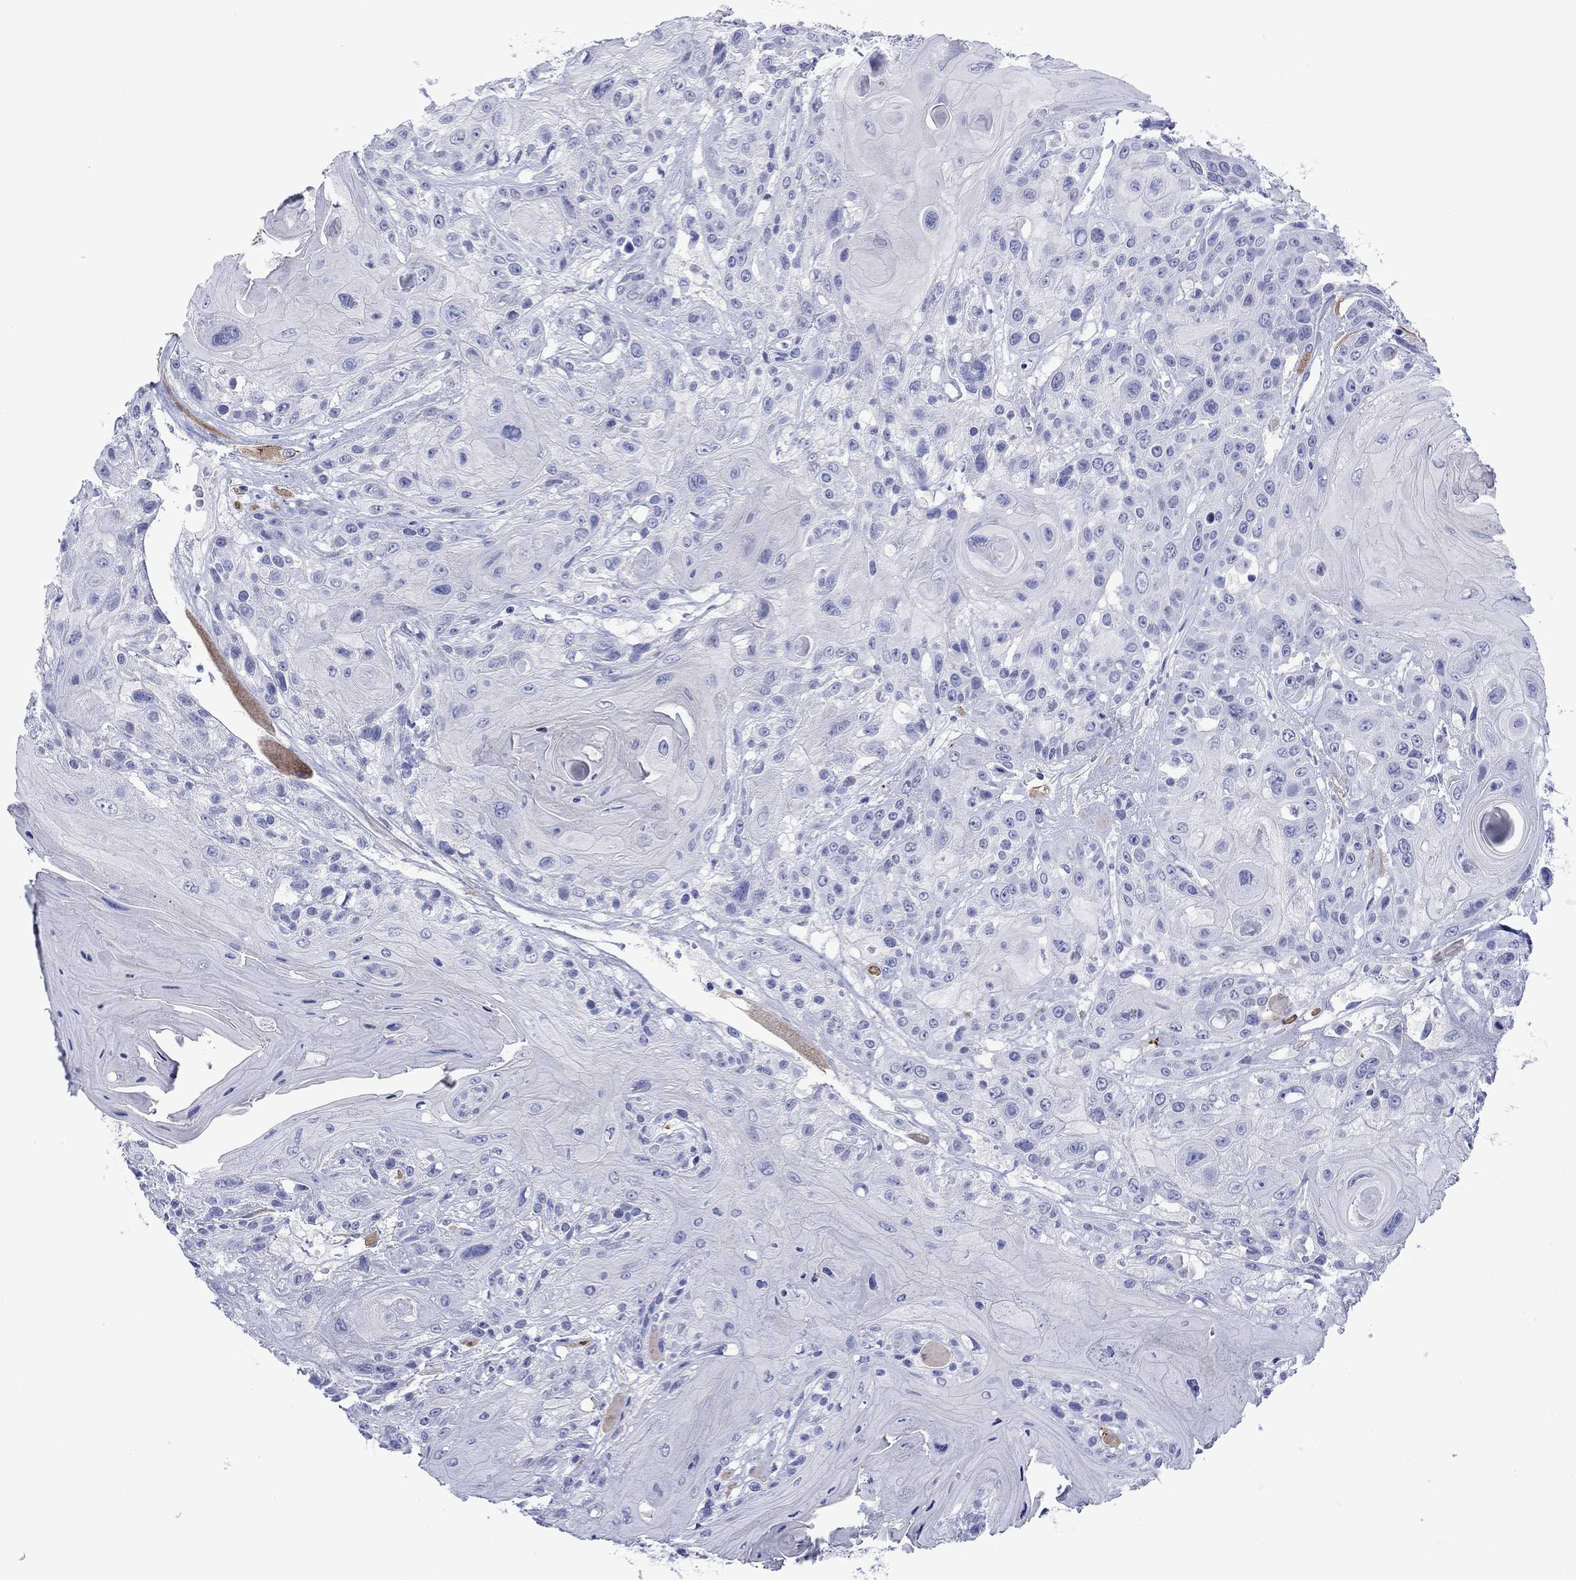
{"staining": {"intensity": "negative", "quantity": "none", "location": "none"}, "tissue": "head and neck cancer", "cell_type": "Tumor cells", "image_type": "cancer", "snomed": [{"axis": "morphology", "description": "Squamous cell carcinoma, NOS"}, {"axis": "topography", "description": "Head-Neck"}], "caption": "DAB immunohistochemical staining of head and neck cancer (squamous cell carcinoma) displays no significant positivity in tumor cells. (Brightfield microscopy of DAB (3,3'-diaminobenzidine) immunohistochemistry at high magnification).", "gene": "MLANA", "patient": {"sex": "female", "age": 59}}